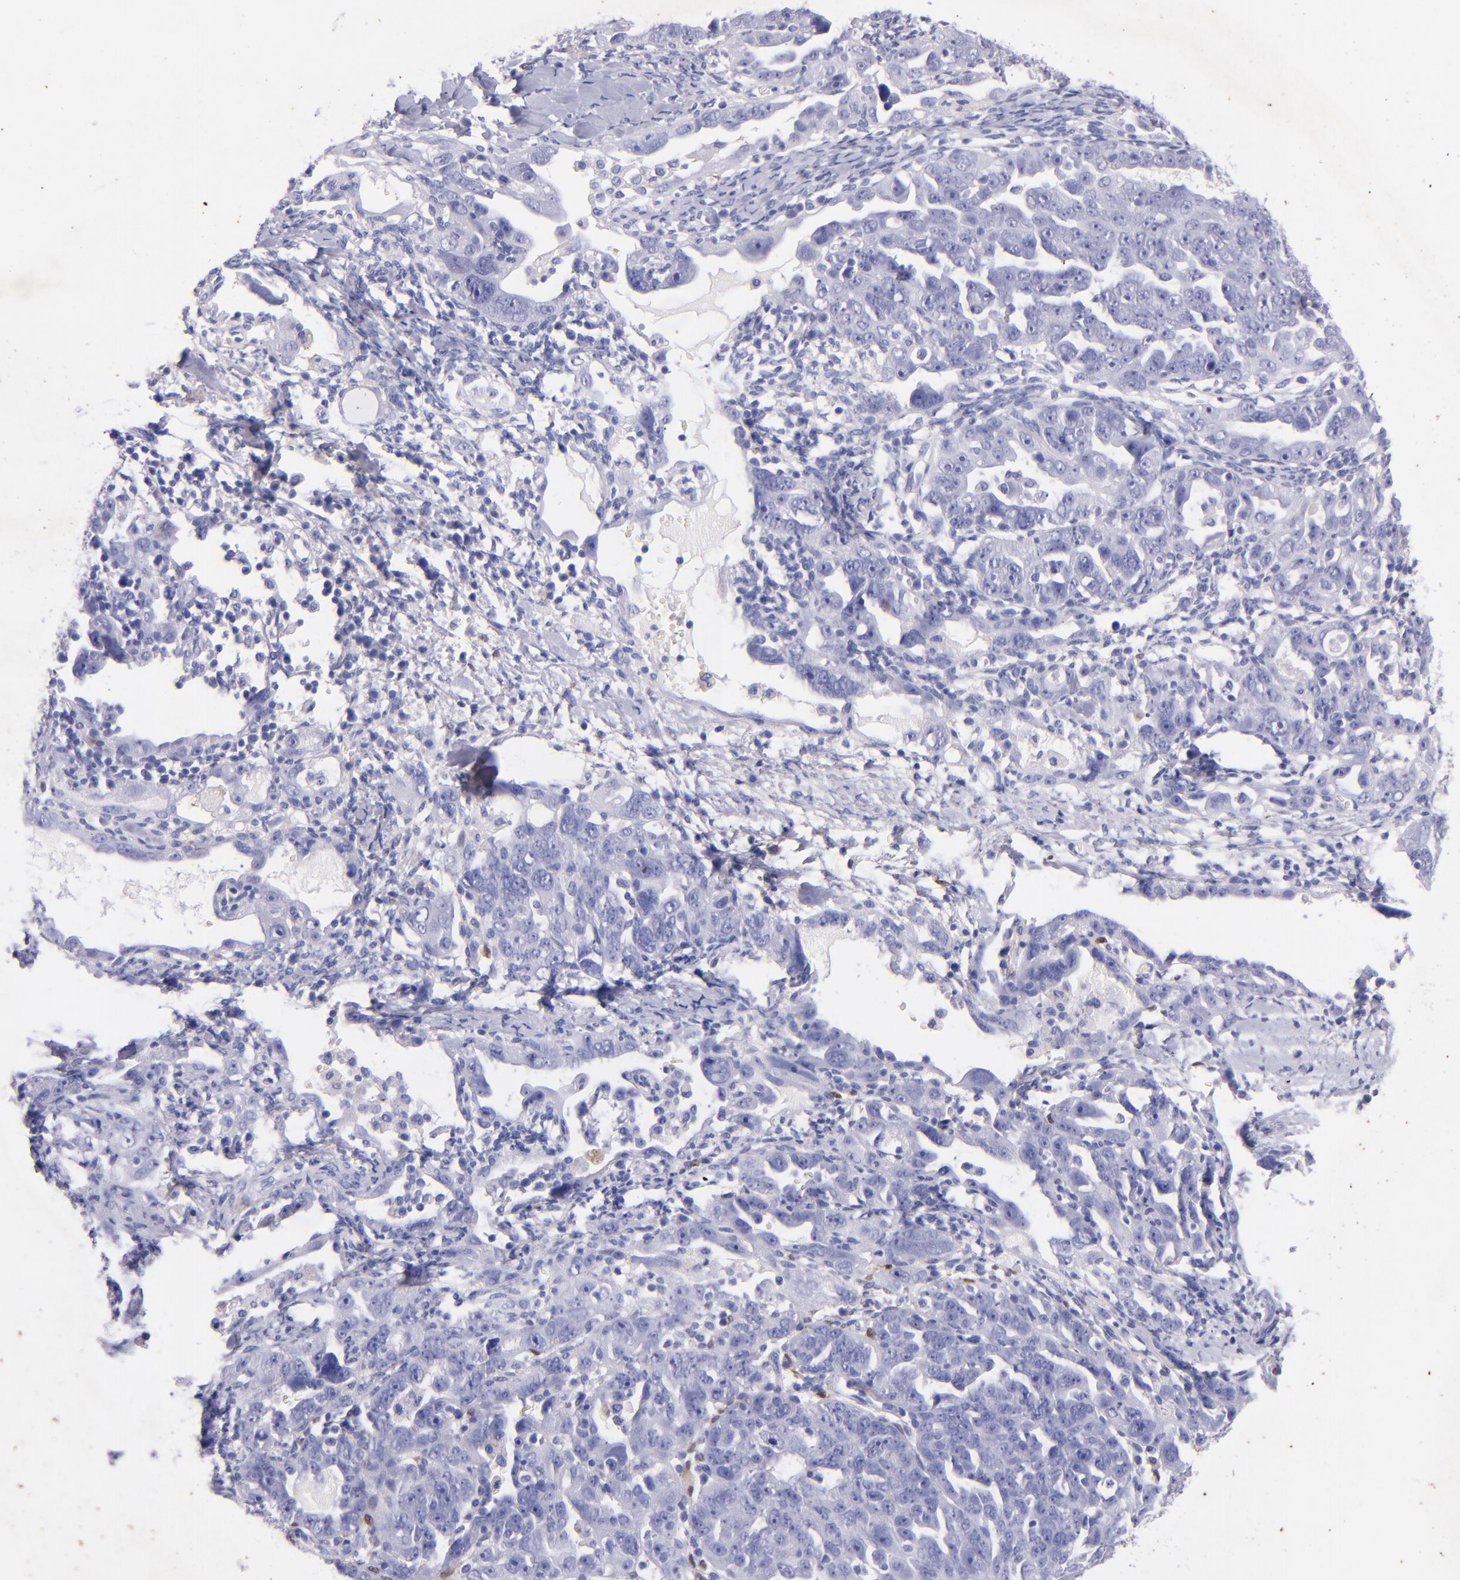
{"staining": {"intensity": "negative", "quantity": "none", "location": "none"}, "tissue": "ovarian cancer", "cell_type": "Tumor cells", "image_type": "cancer", "snomed": [{"axis": "morphology", "description": "Cystadenocarcinoma, serous, NOS"}, {"axis": "topography", "description": "Ovary"}], "caption": "Tumor cells are negative for brown protein staining in serous cystadenocarcinoma (ovarian).", "gene": "UCHL1", "patient": {"sex": "female", "age": 66}}